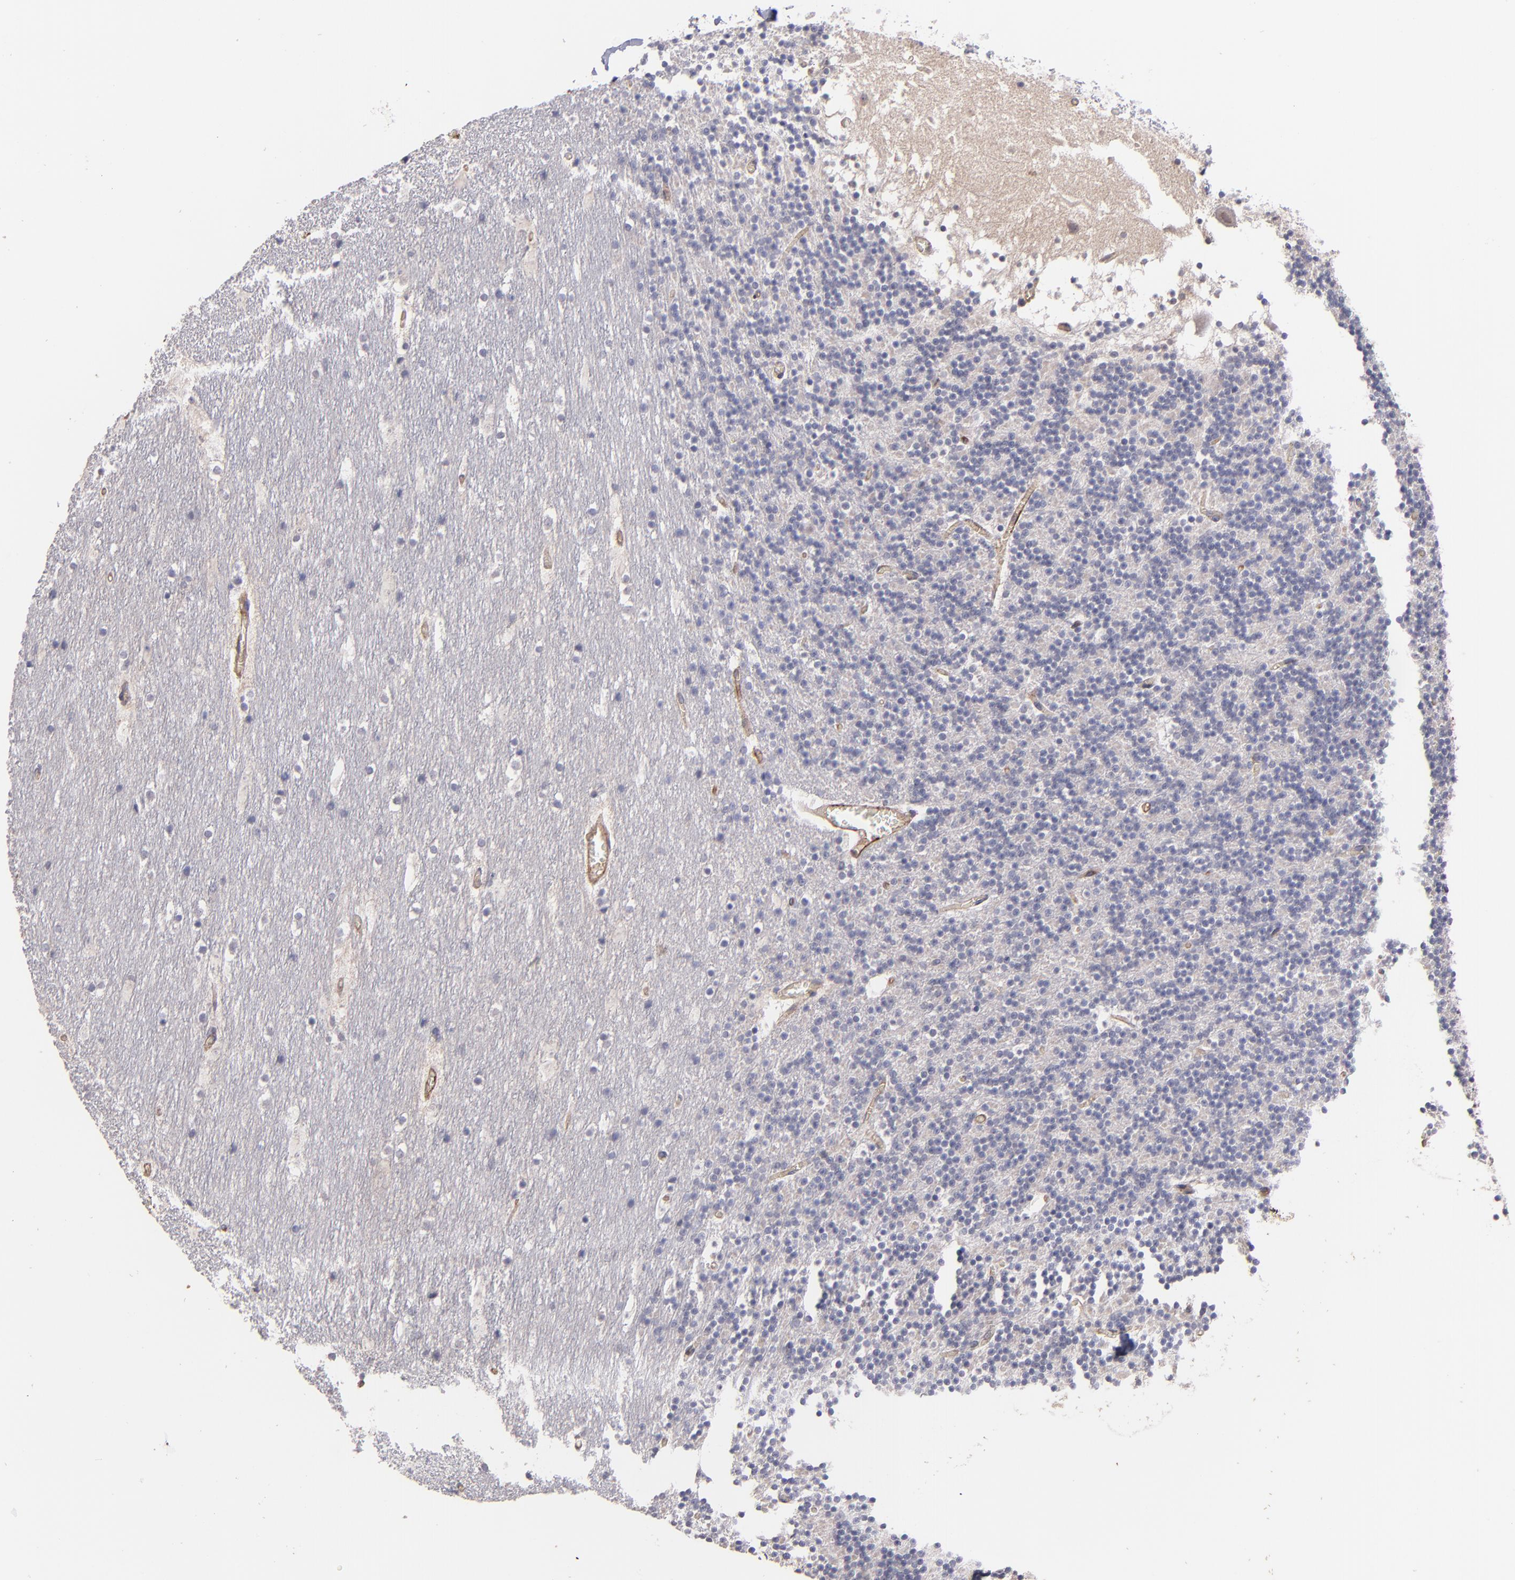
{"staining": {"intensity": "negative", "quantity": "none", "location": "none"}, "tissue": "cerebellum", "cell_type": "Cells in granular layer", "image_type": "normal", "snomed": [{"axis": "morphology", "description": "Normal tissue, NOS"}, {"axis": "topography", "description": "Cerebellum"}], "caption": "This is an IHC histopathology image of benign human cerebellum. There is no staining in cells in granular layer.", "gene": "ICAM1", "patient": {"sex": "male", "age": 45}}